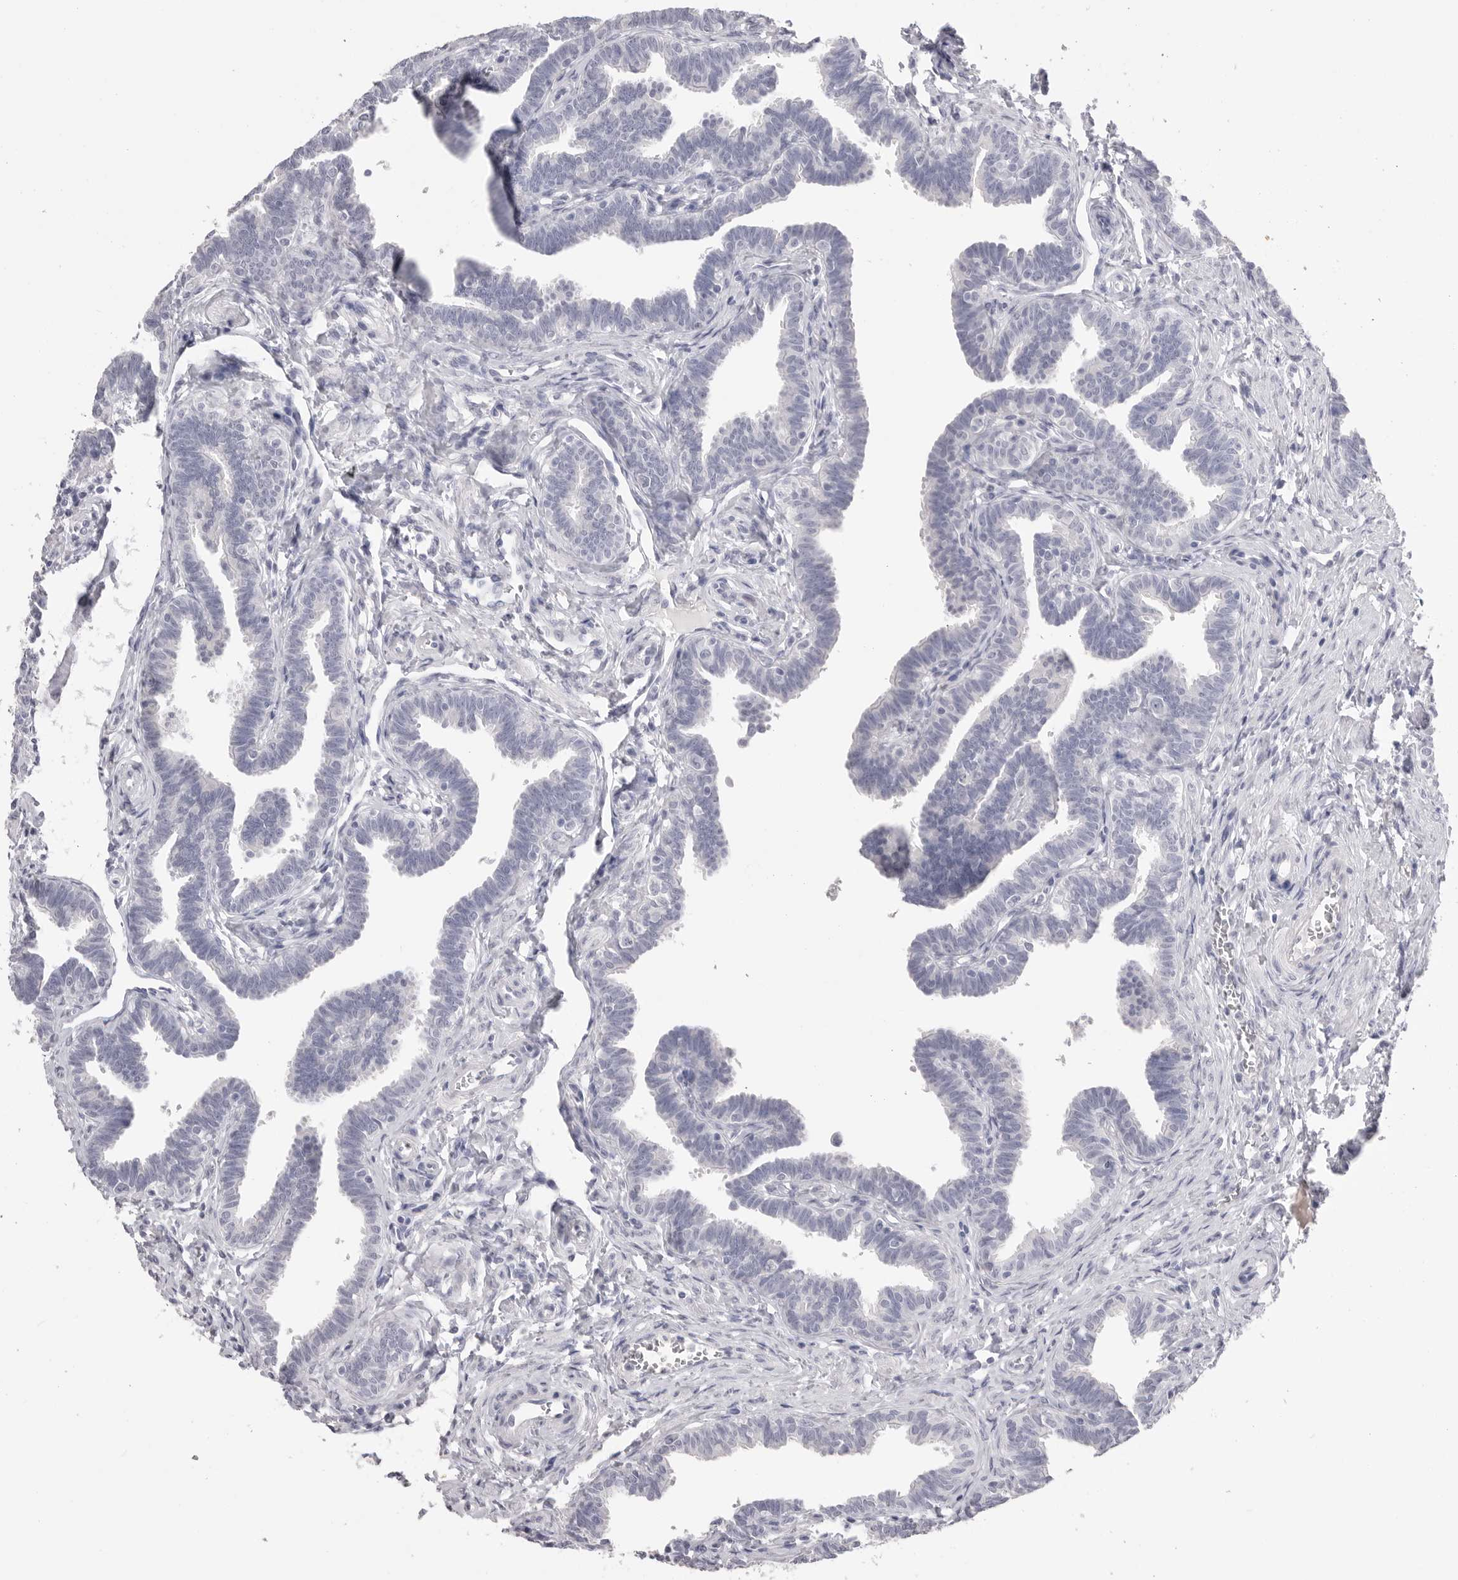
{"staining": {"intensity": "negative", "quantity": "none", "location": "none"}, "tissue": "fallopian tube", "cell_type": "Glandular cells", "image_type": "normal", "snomed": [{"axis": "morphology", "description": "Normal tissue, NOS"}, {"axis": "topography", "description": "Fallopian tube"}, {"axis": "topography", "description": "Ovary"}], "caption": "Fallopian tube stained for a protein using immunohistochemistry displays no staining glandular cells.", "gene": "CPB1", "patient": {"sex": "female", "age": 23}}